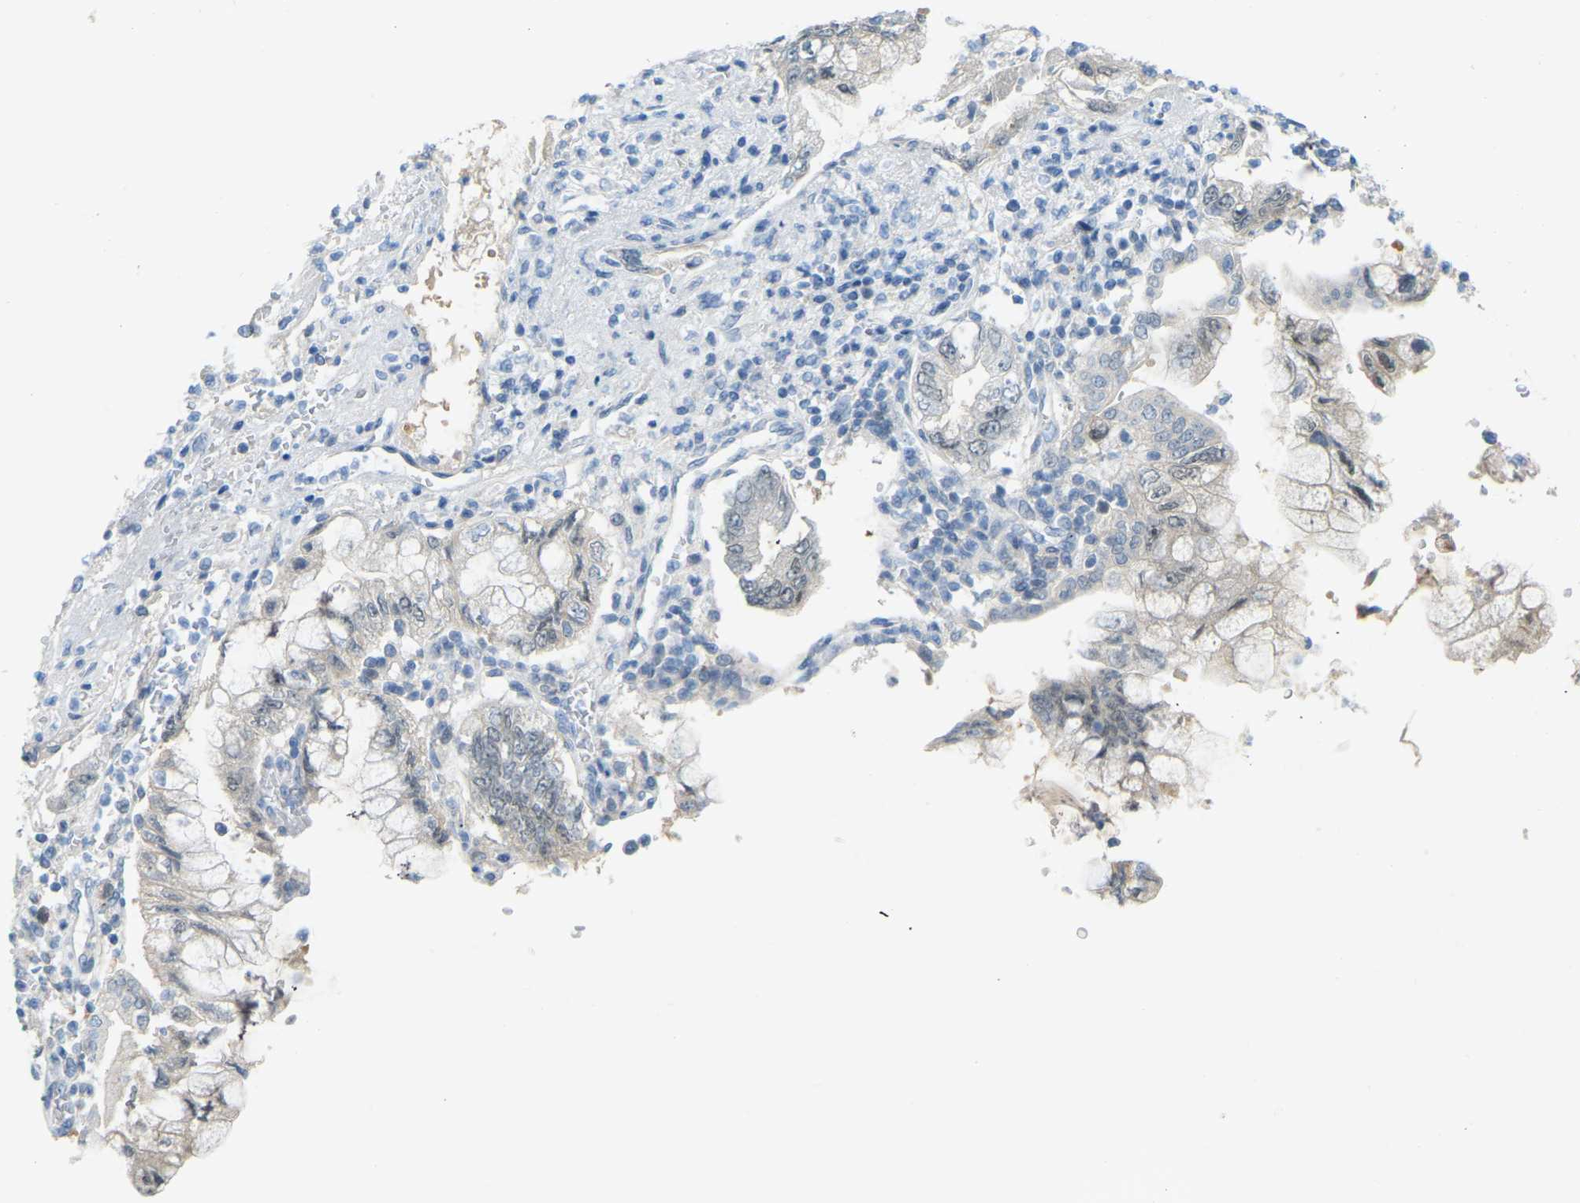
{"staining": {"intensity": "negative", "quantity": "none", "location": "none"}, "tissue": "pancreatic cancer", "cell_type": "Tumor cells", "image_type": "cancer", "snomed": [{"axis": "morphology", "description": "Adenocarcinoma, NOS"}, {"axis": "topography", "description": "Pancreas"}], "caption": "Immunohistochemistry of human pancreatic cancer shows no positivity in tumor cells.", "gene": "NME8", "patient": {"sex": "female", "age": 73}}